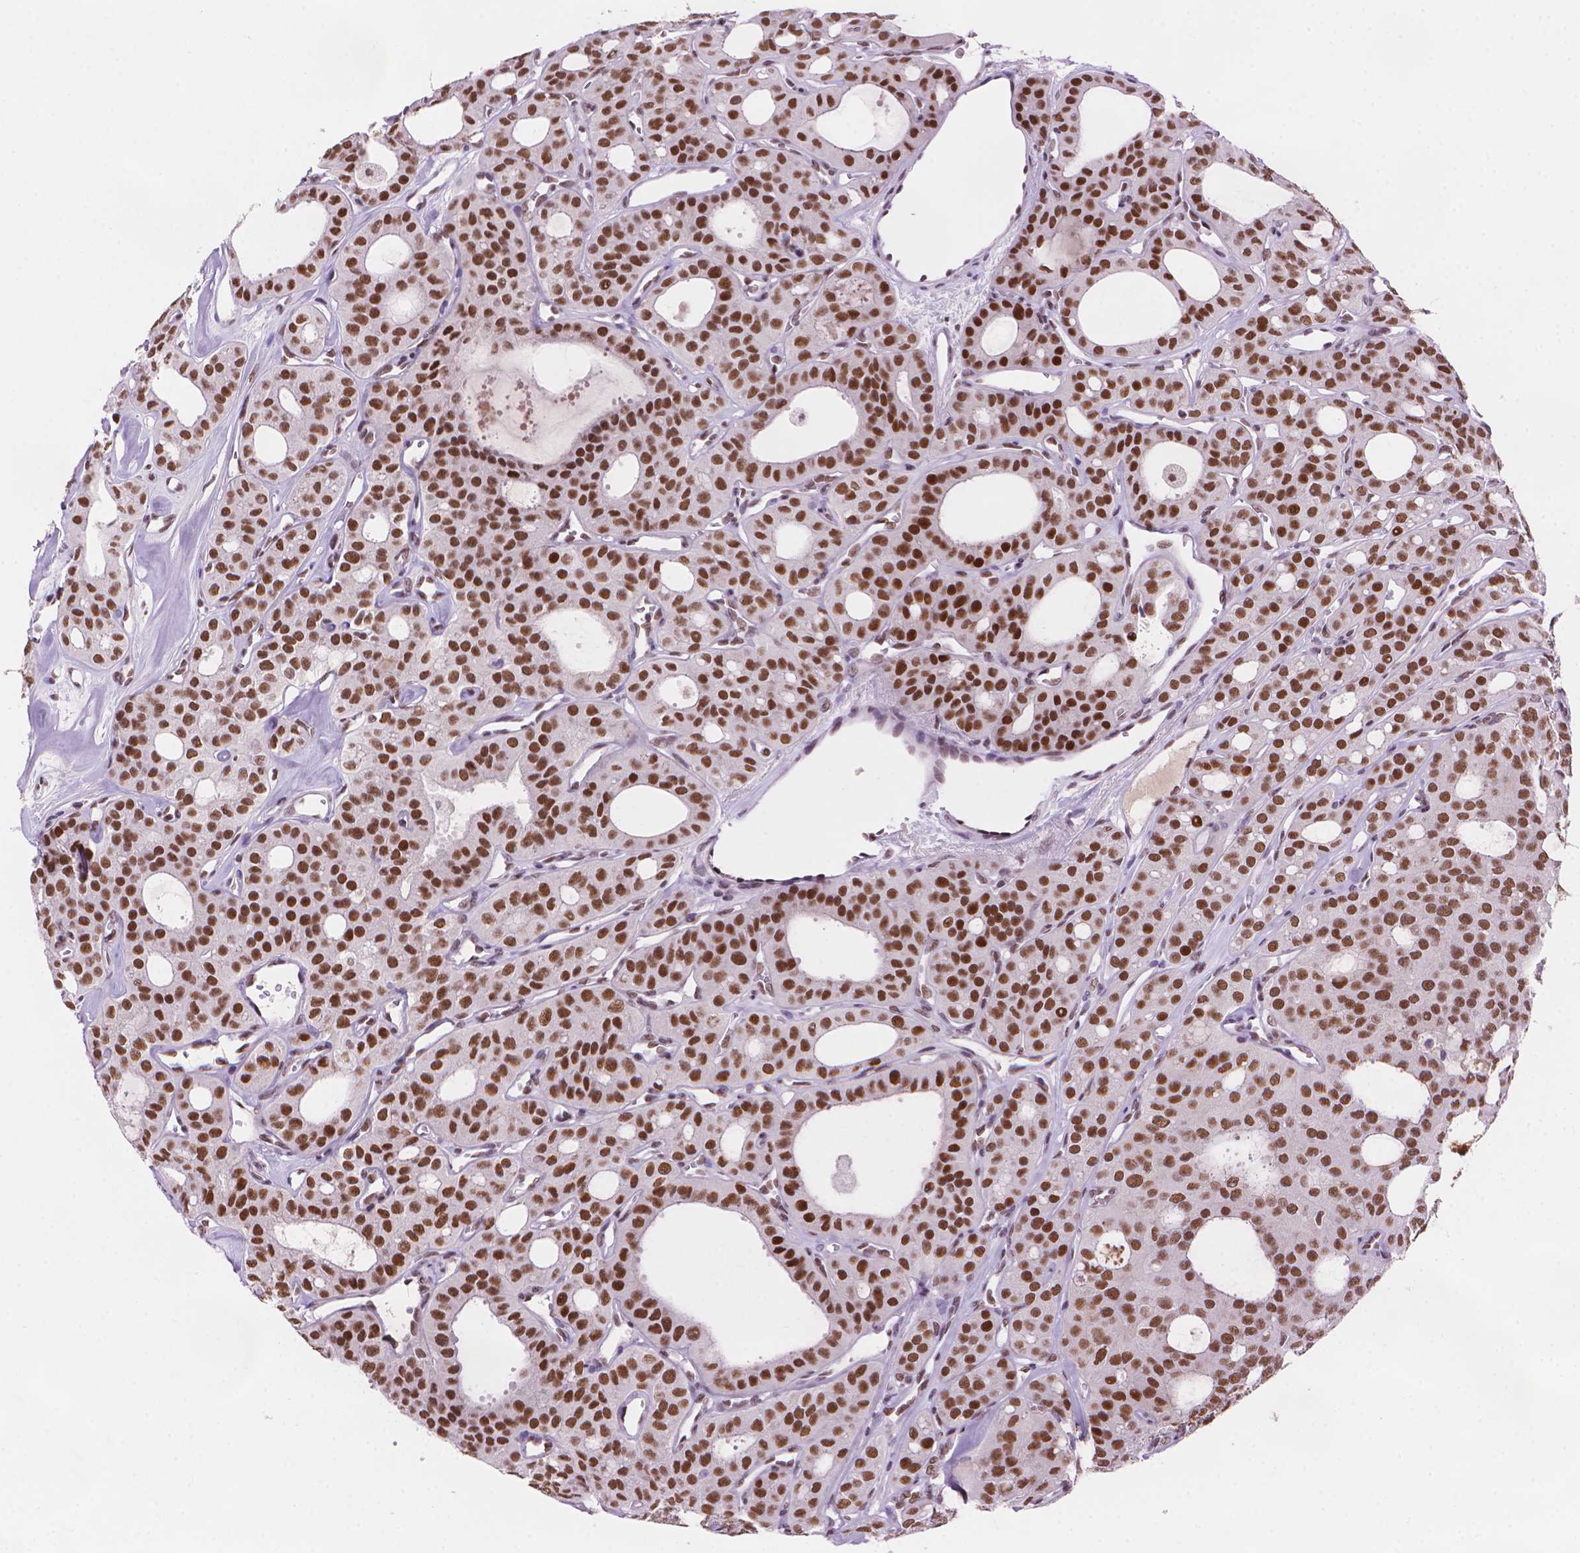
{"staining": {"intensity": "strong", "quantity": ">75%", "location": "nuclear"}, "tissue": "thyroid cancer", "cell_type": "Tumor cells", "image_type": "cancer", "snomed": [{"axis": "morphology", "description": "Follicular adenoma carcinoma, NOS"}, {"axis": "topography", "description": "Thyroid gland"}], "caption": "Immunohistochemistry histopathology image of thyroid cancer stained for a protein (brown), which reveals high levels of strong nuclear positivity in about >75% of tumor cells.", "gene": "RPA4", "patient": {"sex": "male", "age": 75}}